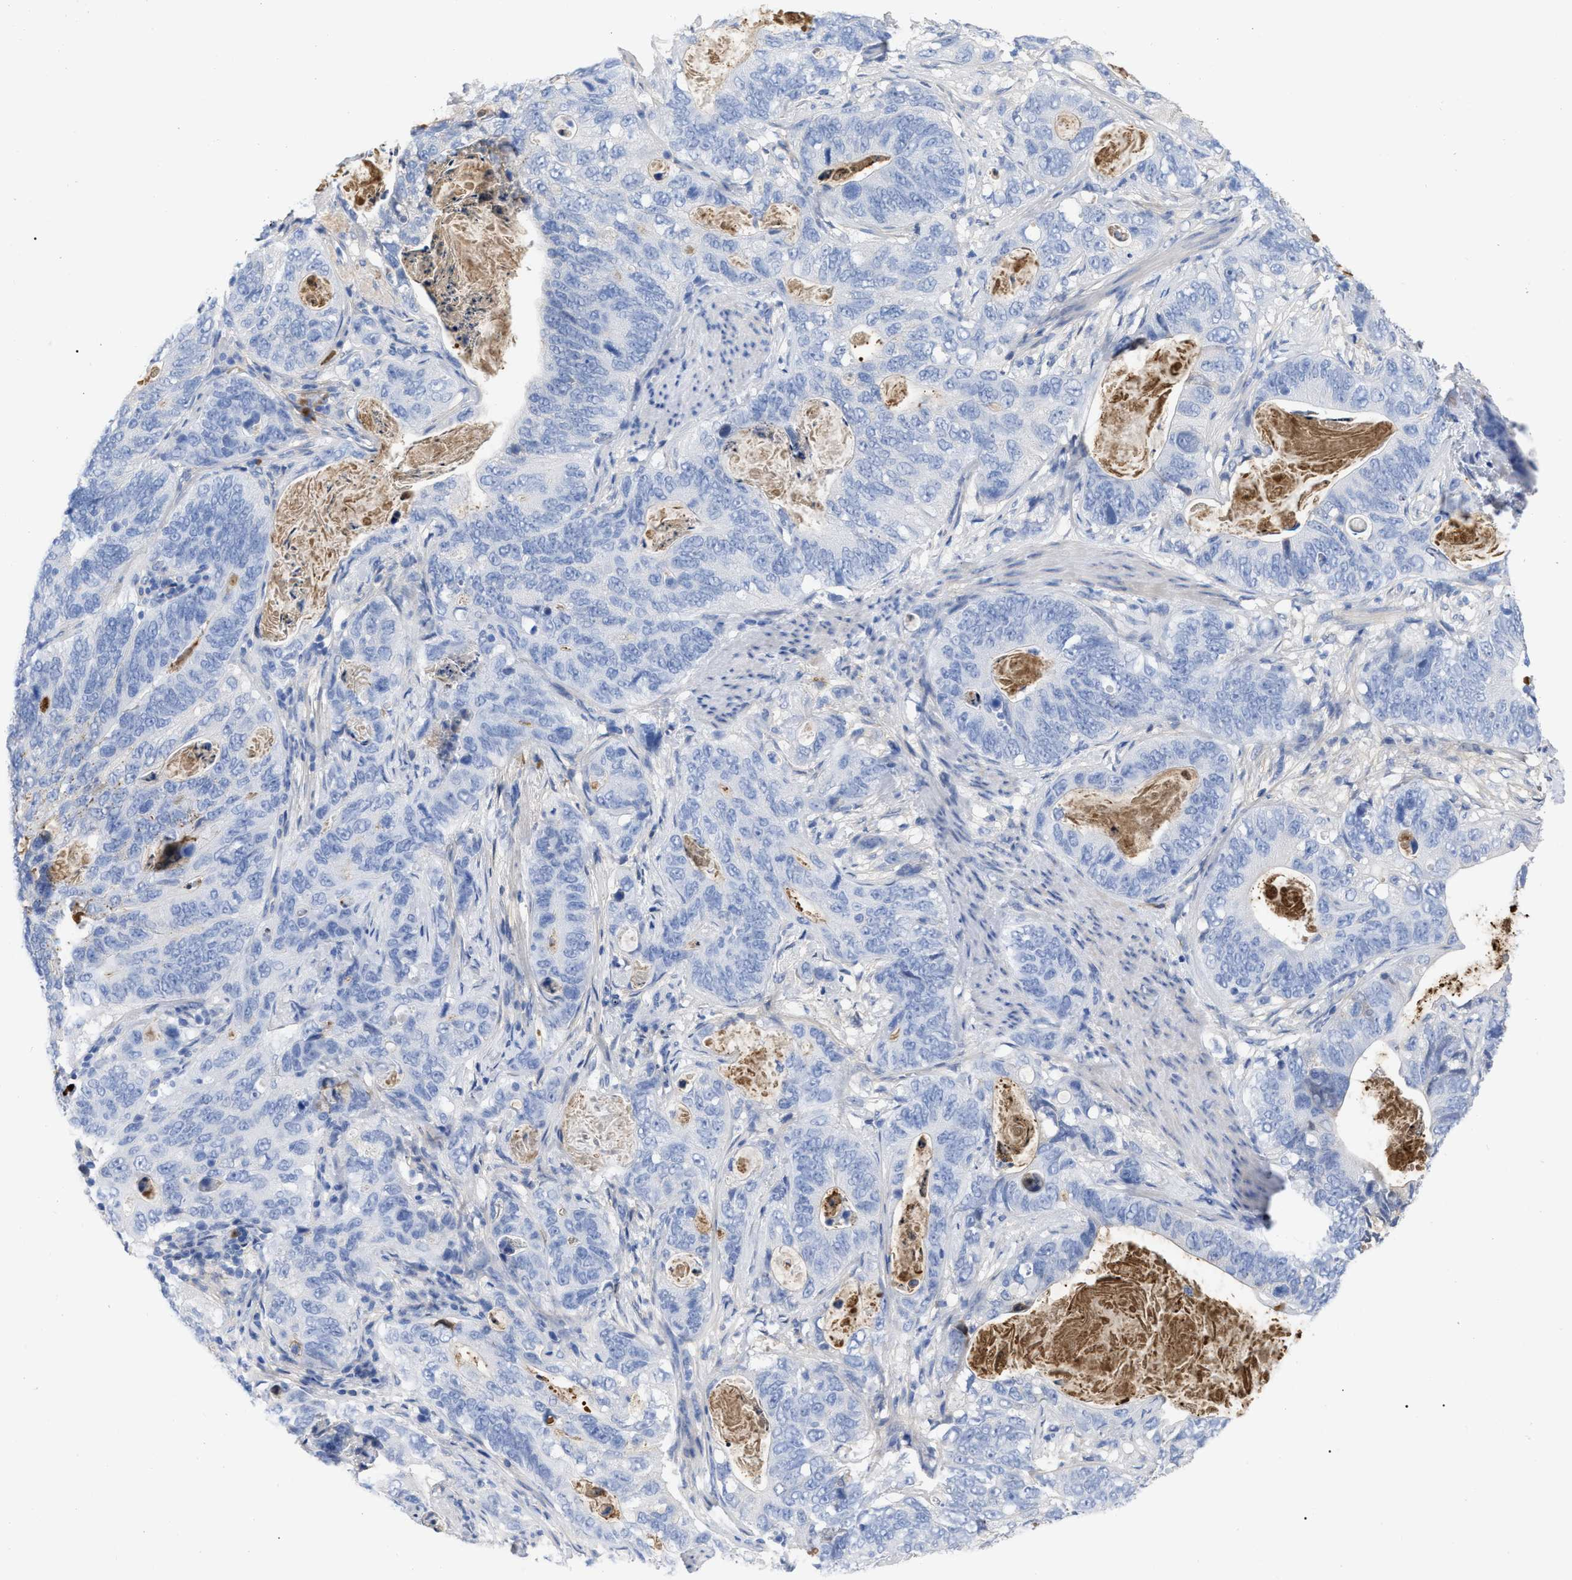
{"staining": {"intensity": "negative", "quantity": "none", "location": "none"}, "tissue": "stomach cancer", "cell_type": "Tumor cells", "image_type": "cancer", "snomed": [{"axis": "morphology", "description": "Normal tissue, NOS"}, {"axis": "morphology", "description": "Adenocarcinoma, NOS"}, {"axis": "topography", "description": "Stomach"}], "caption": "An IHC image of stomach adenocarcinoma is shown. There is no staining in tumor cells of stomach adenocarcinoma. The staining was performed using DAB (3,3'-diaminobenzidine) to visualize the protein expression in brown, while the nuclei were stained in blue with hematoxylin (Magnification: 20x).", "gene": "IGHV5-51", "patient": {"sex": "female", "age": 89}}